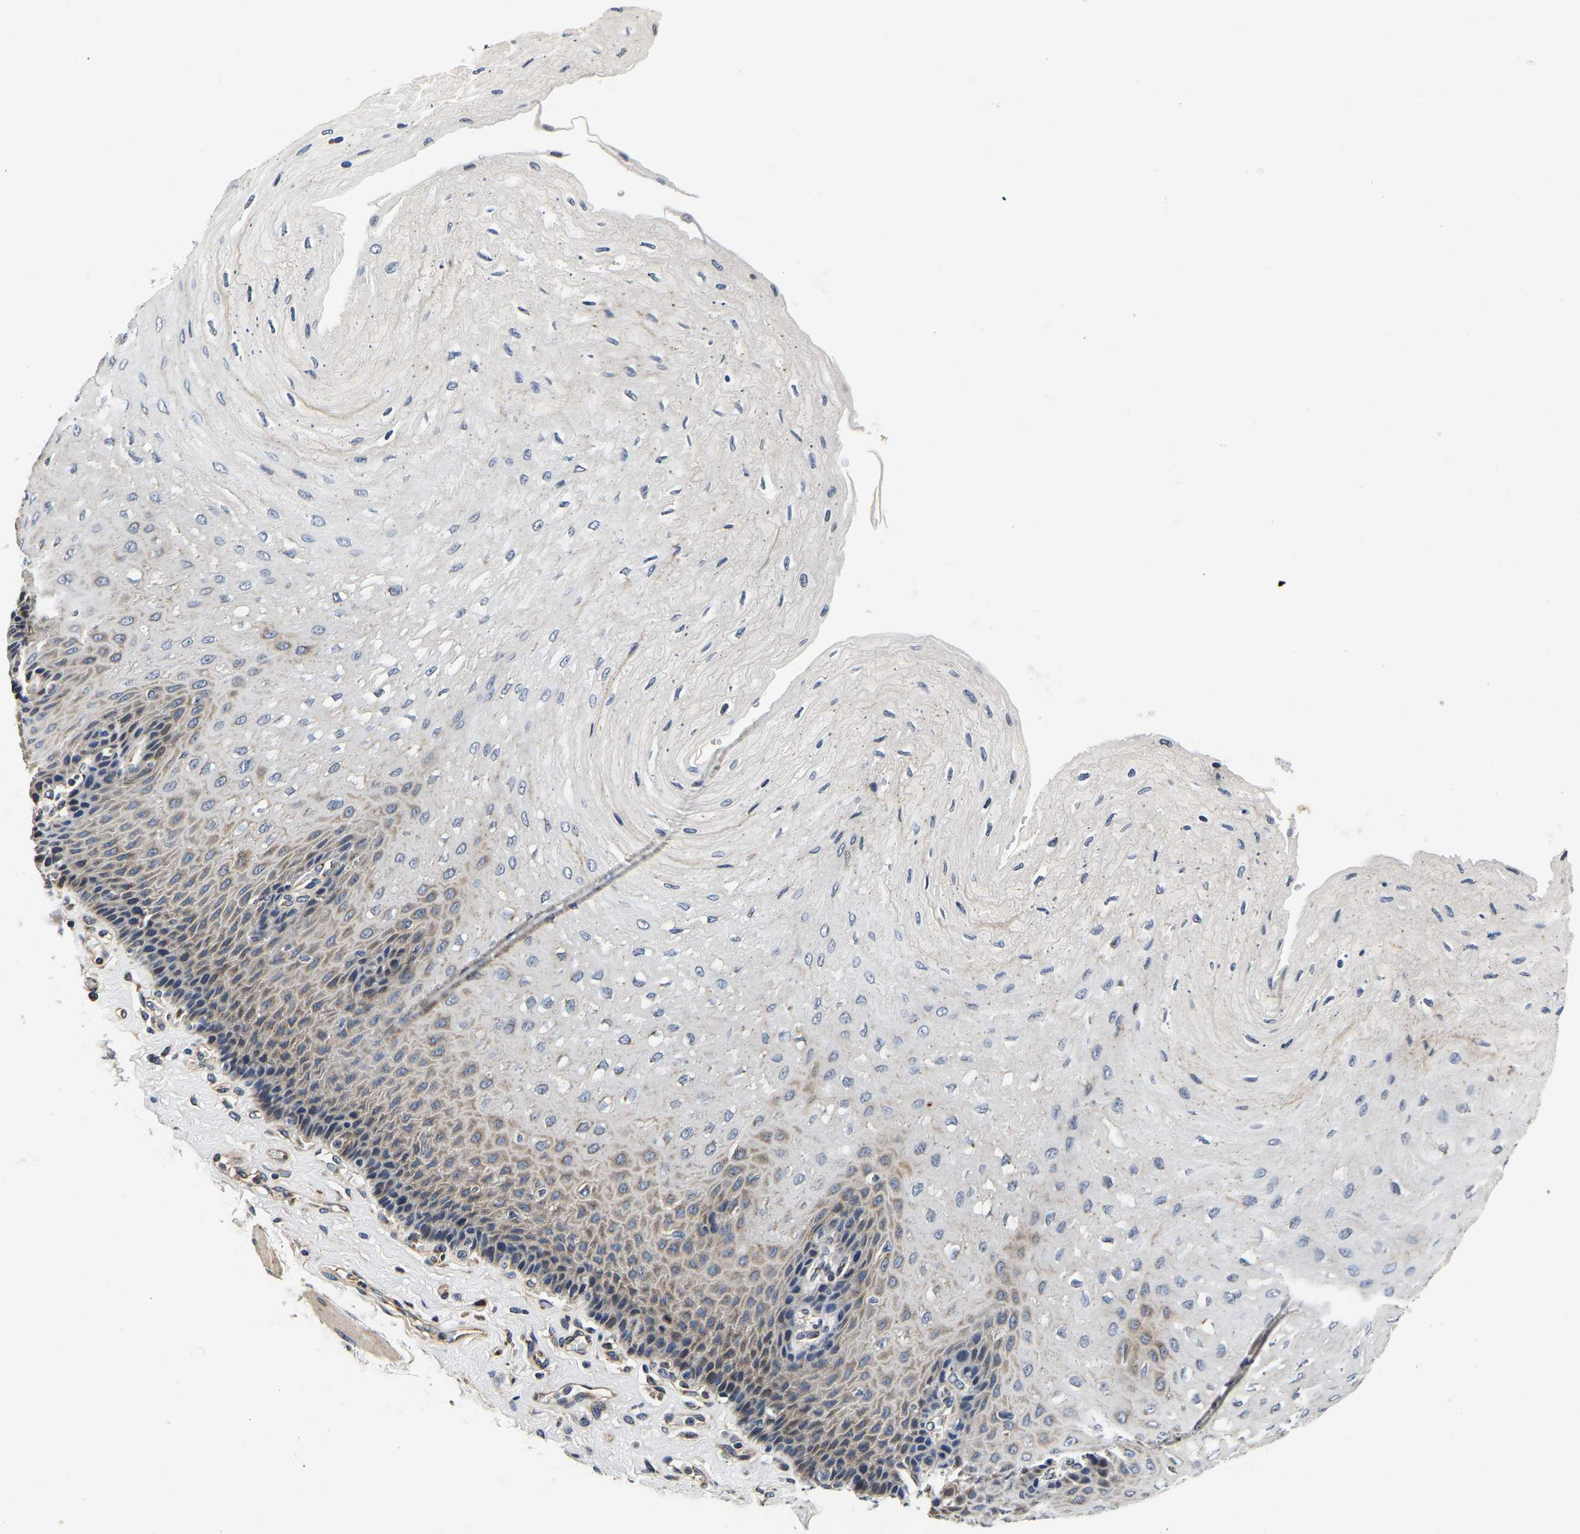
{"staining": {"intensity": "moderate", "quantity": "<25%", "location": "cytoplasmic/membranous"}, "tissue": "esophagus", "cell_type": "Squamous epithelial cells", "image_type": "normal", "snomed": [{"axis": "morphology", "description": "Normal tissue, NOS"}, {"axis": "topography", "description": "Esophagus"}], "caption": "Immunohistochemistry staining of benign esophagus, which demonstrates low levels of moderate cytoplasmic/membranous expression in approximately <25% of squamous epithelial cells indicating moderate cytoplasmic/membranous protein staining. The staining was performed using DAB (3,3'-diaminobenzidine) (brown) for protein detection and nuclei were counterstained in hematoxylin (blue).", "gene": "RABAC1", "patient": {"sex": "female", "age": 72}}